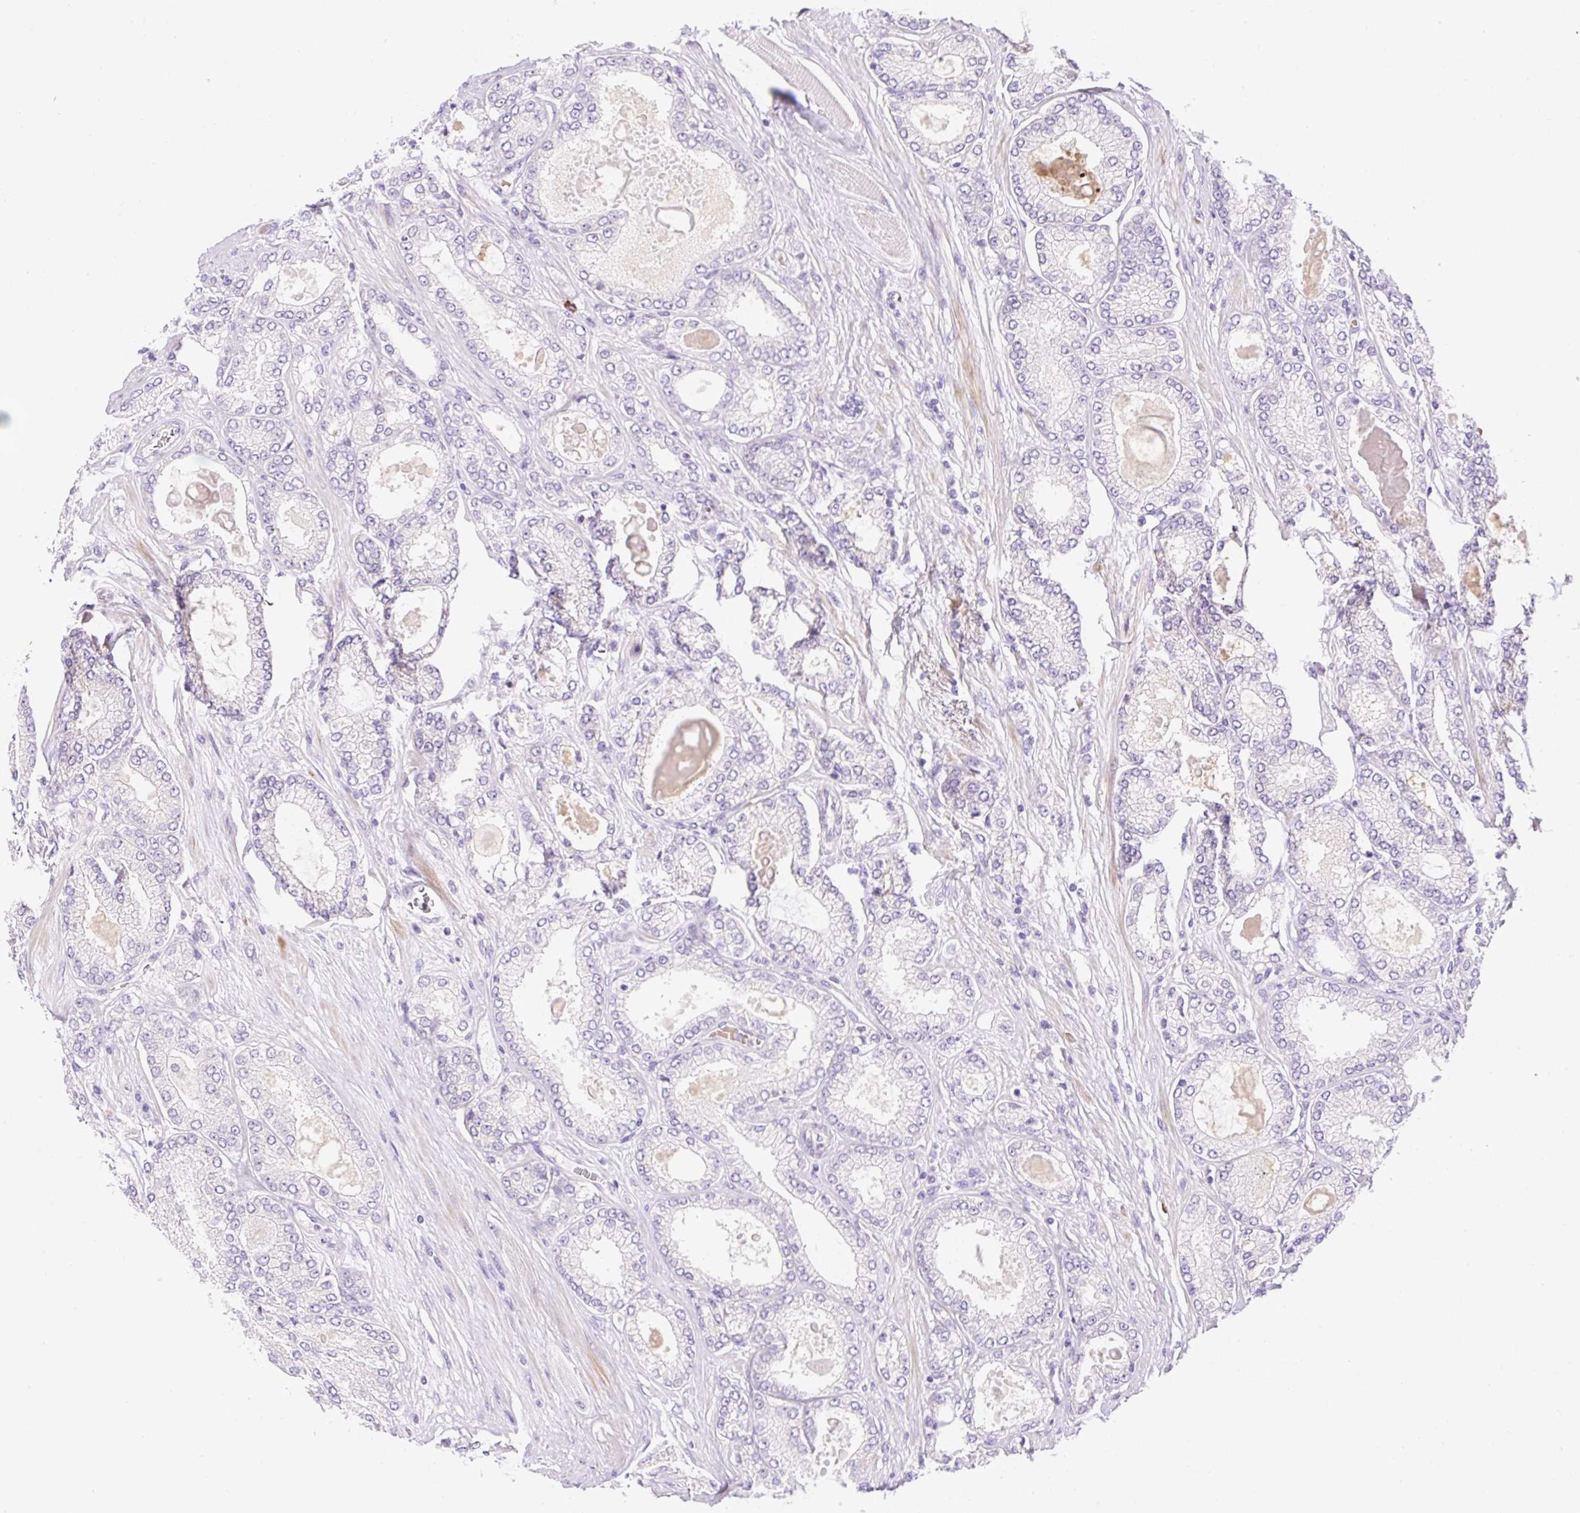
{"staining": {"intensity": "negative", "quantity": "none", "location": "none"}, "tissue": "prostate cancer", "cell_type": "Tumor cells", "image_type": "cancer", "snomed": [{"axis": "morphology", "description": "Adenocarcinoma, High grade"}, {"axis": "topography", "description": "Prostate"}], "caption": "The micrograph displays no significant expression in tumor cells of prostate cancer (high-grade adenocarcinoma).", "gene": "LHFPL5", "patient": {"sex": "male", "age": 68}}